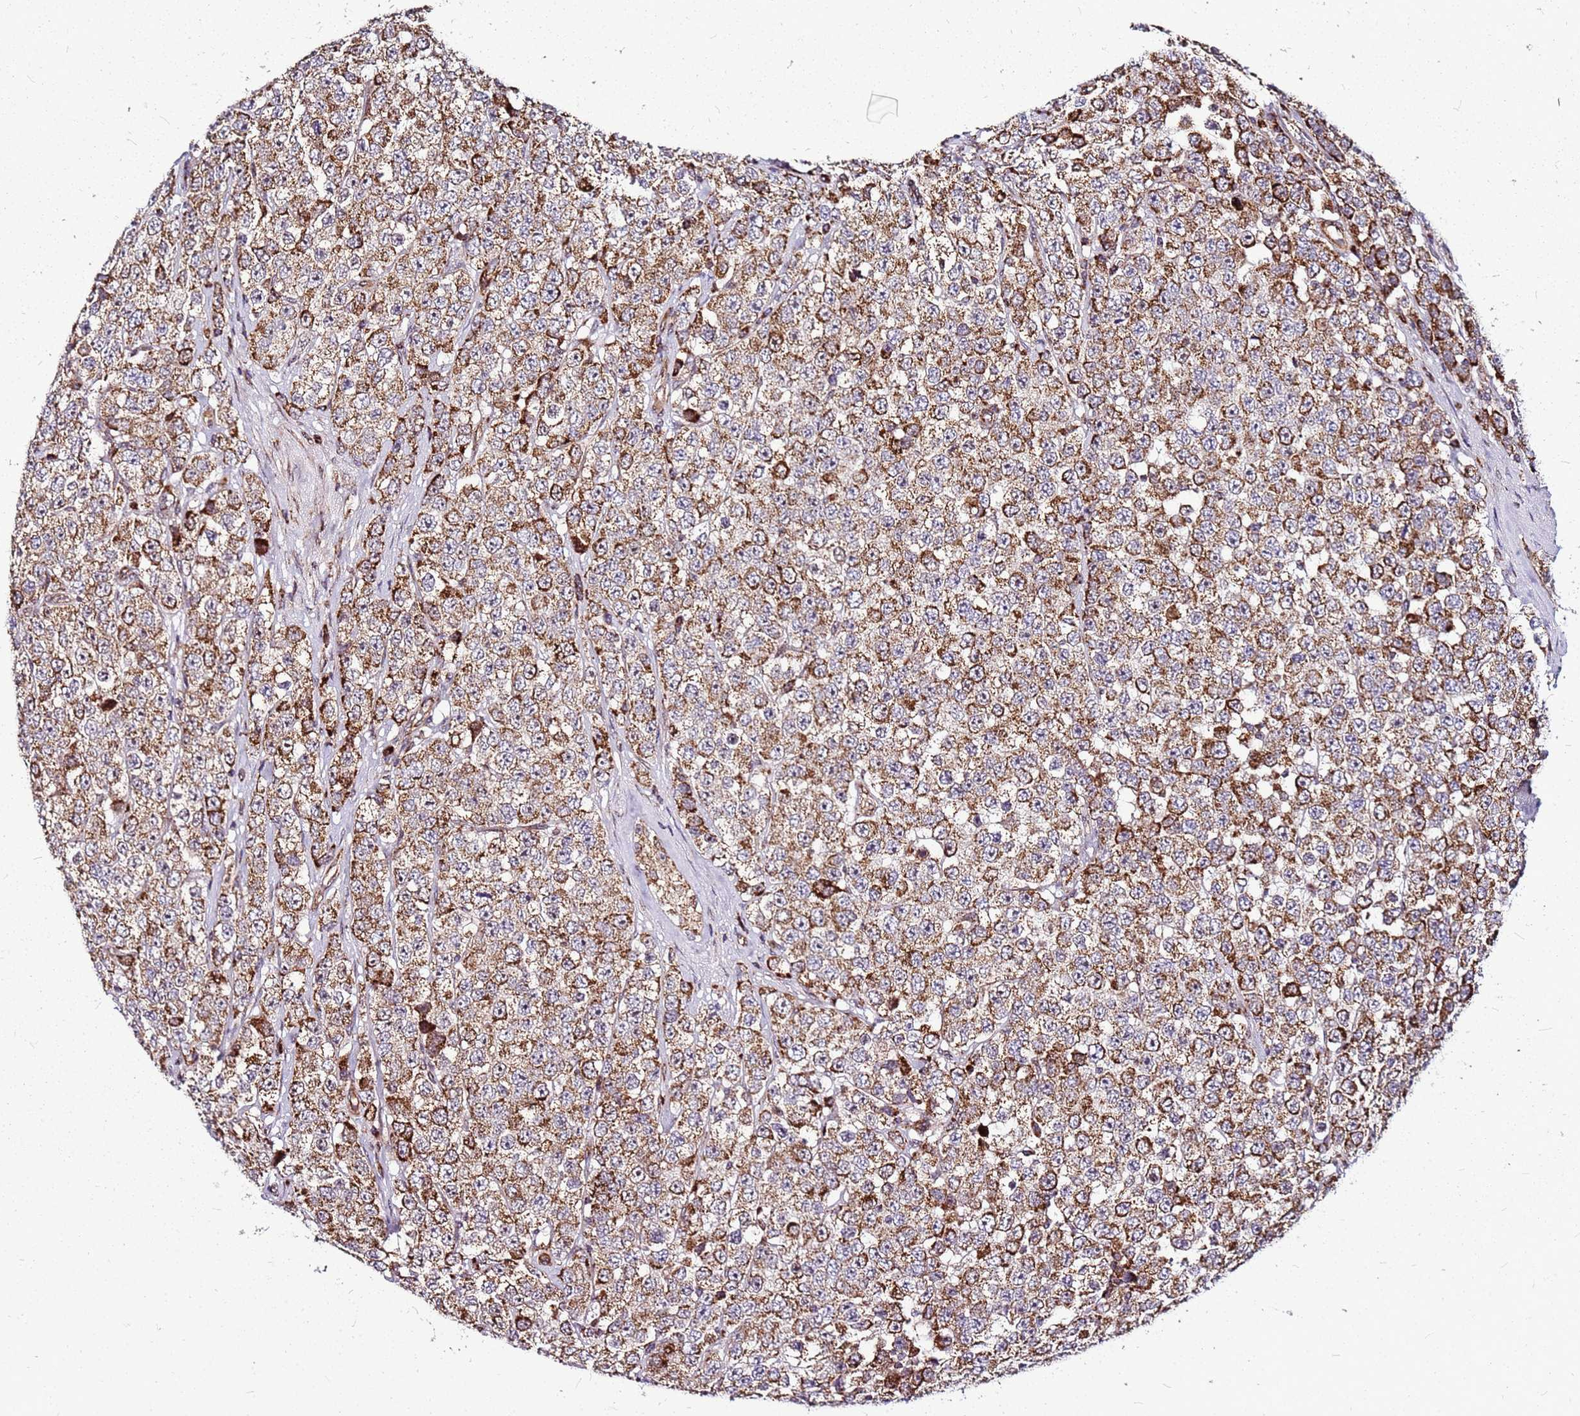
{"staining": {"intensity": "moderate", "quantity": ">75%", "location": "cytoplasmic/membranous"}, "tissue": "testis cancer", "cell_type": "Tumor cells", "image_type": "cancer", "snomed": [{"axis": "morphology", "description": "Seminoma, NOS"}, {"axis": "topography", "description": "Testis"}], "caption": "Moderate cytoplasmic/membranous protein positivity is appreciated in about >75% of tumor cells in testis cancer (seminoma). (Brightfield microscopy of DAB IHC at high magnification).", "gene": "OR51T1", "patient": {"sex": "male", "age": 28}}